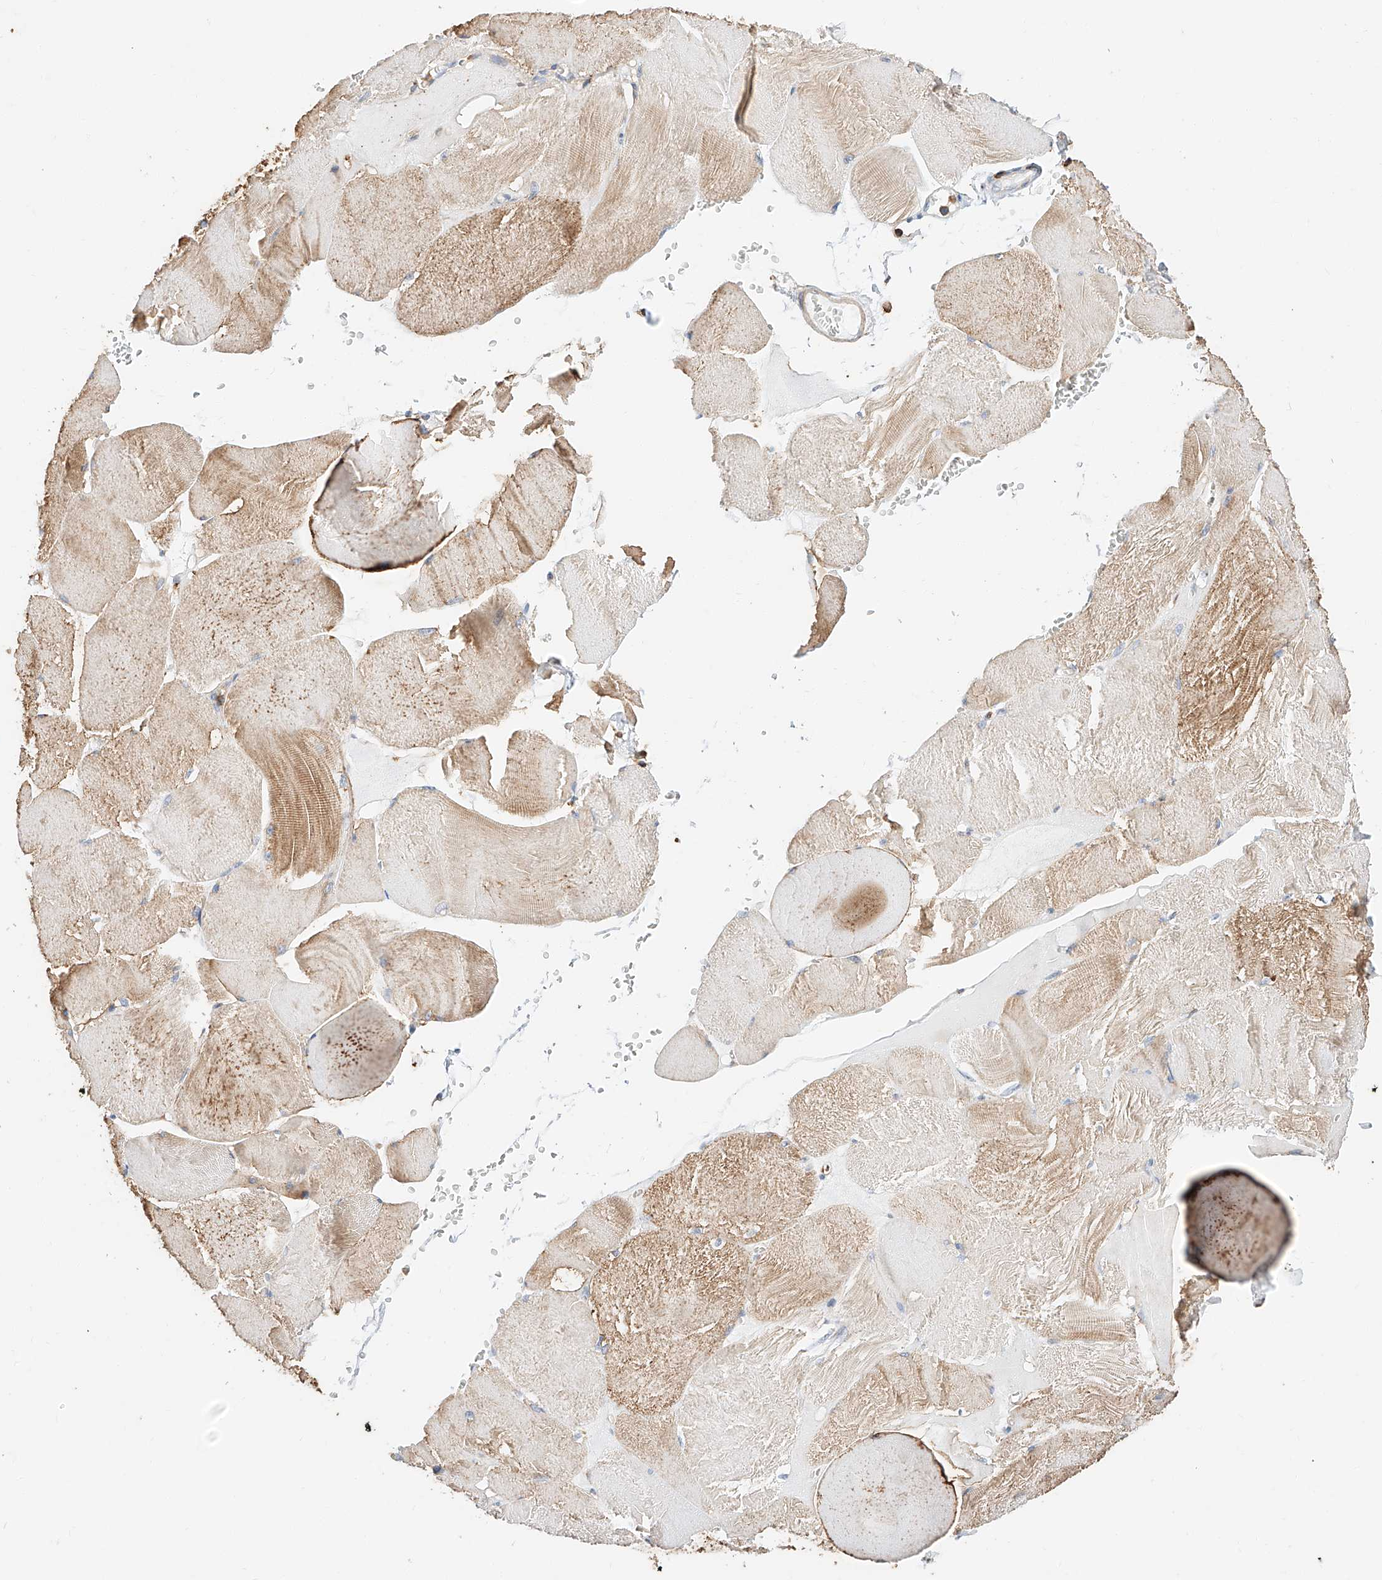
{"staining": {"intensity": "moderate", "quantity": "25%-75%", "location": "cytoplasmic/membranous"}, "tissue": "skeletal muscle", "cell_type": "Myocytes", "image_type": "normal", "snomed": [{"axis": "morphology", "description": "Normal tissue, NOS"}, {"axis": "morphology", "description": "Basal cell carcinoma"}, {"axis": "topography", "description": "Skeletal muscle"}], "caption": "DAB (3,3'-diaminobenzidine) immunohistochemical staining of normal skeletal muscle displays moderate cytoplasmic/membranous protein positivity in about 25%-75% of myocytes.", "gene": "WFS1", "patient": {"sex": "female", "age": 64}}